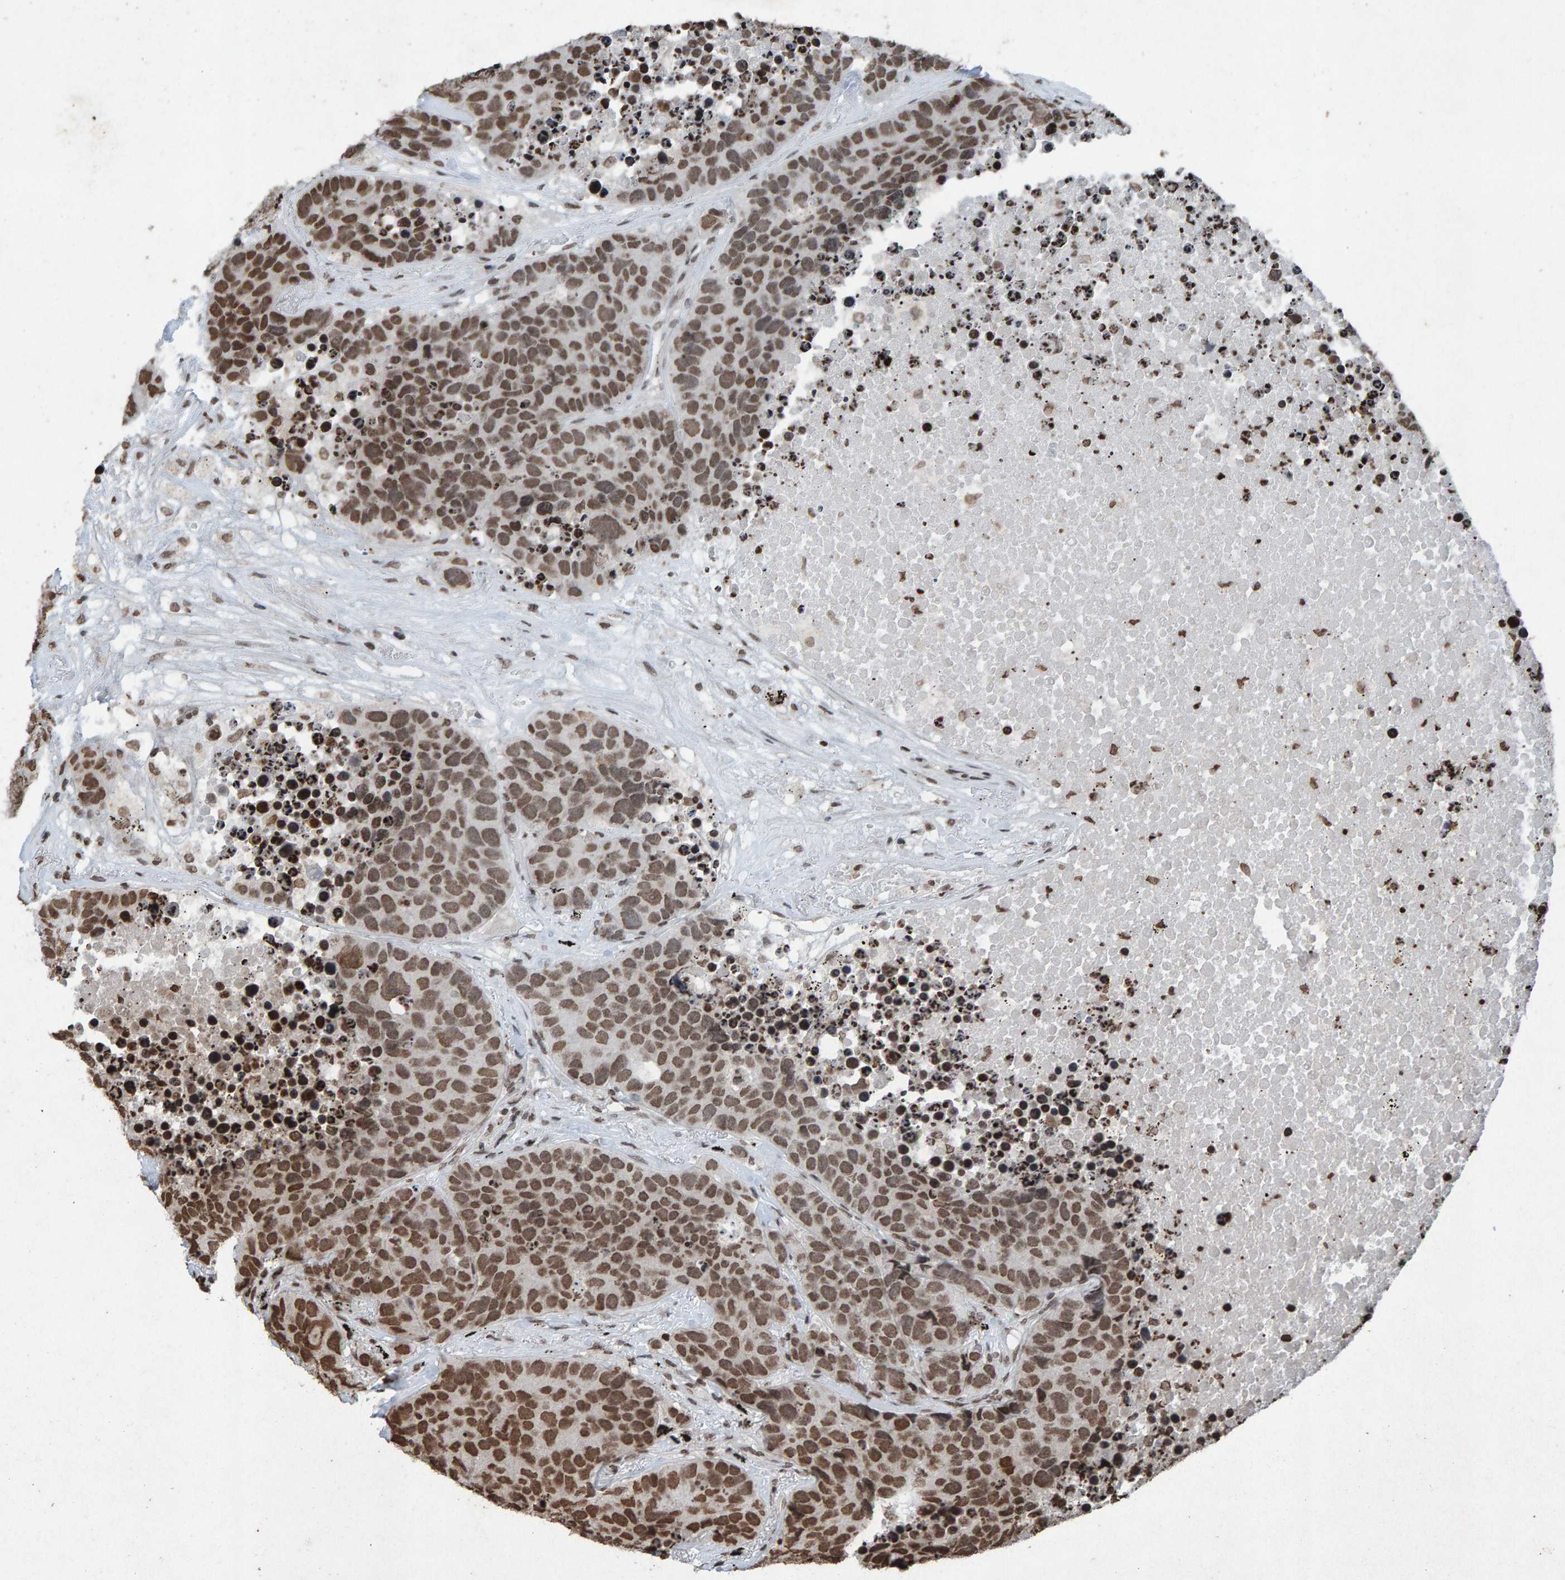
{"staining": {"intensity": "moderate", "quantity": "25%-75%", "location": "nuclear"}, "tissue": "carcinoid", "cell_type": "Tumor cells", "image_type": "cancer", "snomed": [{"axis": "morphology", "description": "Carcinoid, malignant, NOS"}, {"axis": "topography", "description": "Lung"}], "caption": "High-magnification brightfield microscopy of carcinoid (malignant) stained with DAB (3,3'-diaminobenzidine) (brown) and counterstained with hematoxylin (blue). tumor cells exhibit moderate nuclear expression is identified in approximately25%-75% of cells.", "gene": "H2AZ1", "patient": {"sex": "male", "age": 60}}